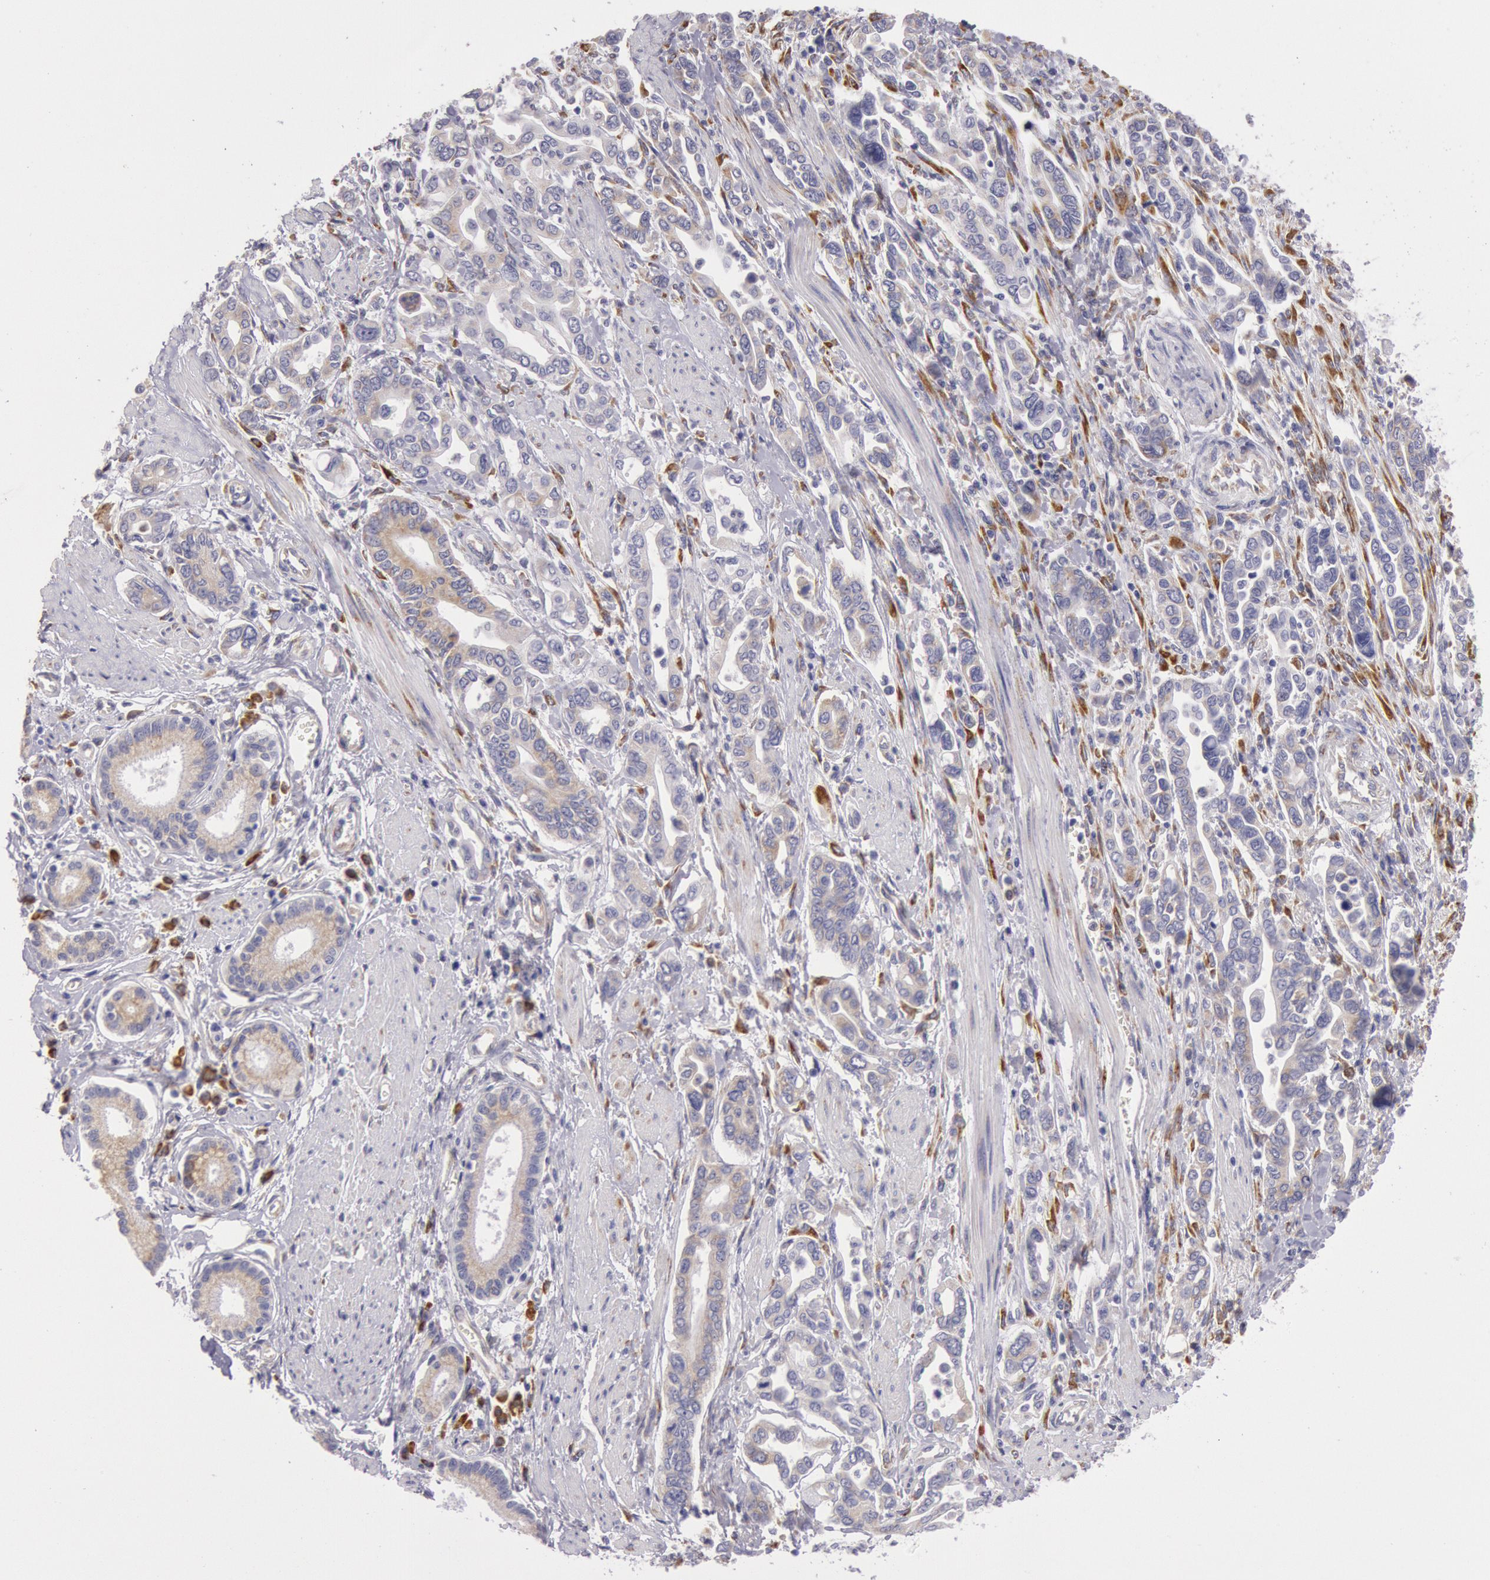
{"staining": {"intensity": "weak", "quantity": "25%-75%", "location": "cytoplasmic/membranous"}, "tissue": "pancreatic cancer", "cell_type": "Tumor cells", "image_type": "cancer", "snomed": [{"axis": "morphology", "description": "Adenocarcinoma, NOS"}, {"axis": "topography", "description": "Pancreas"}], "caption": "IHC micrograph of human pancreatic adenocarcinoma stained for a protein (brown), which demonstrates low levels of weak cytoplasmic/membranous positivity in about 25%-75% of tumor cells.", "gene": "CIDEB", "patient": {"sex": "female", "age": 57}}